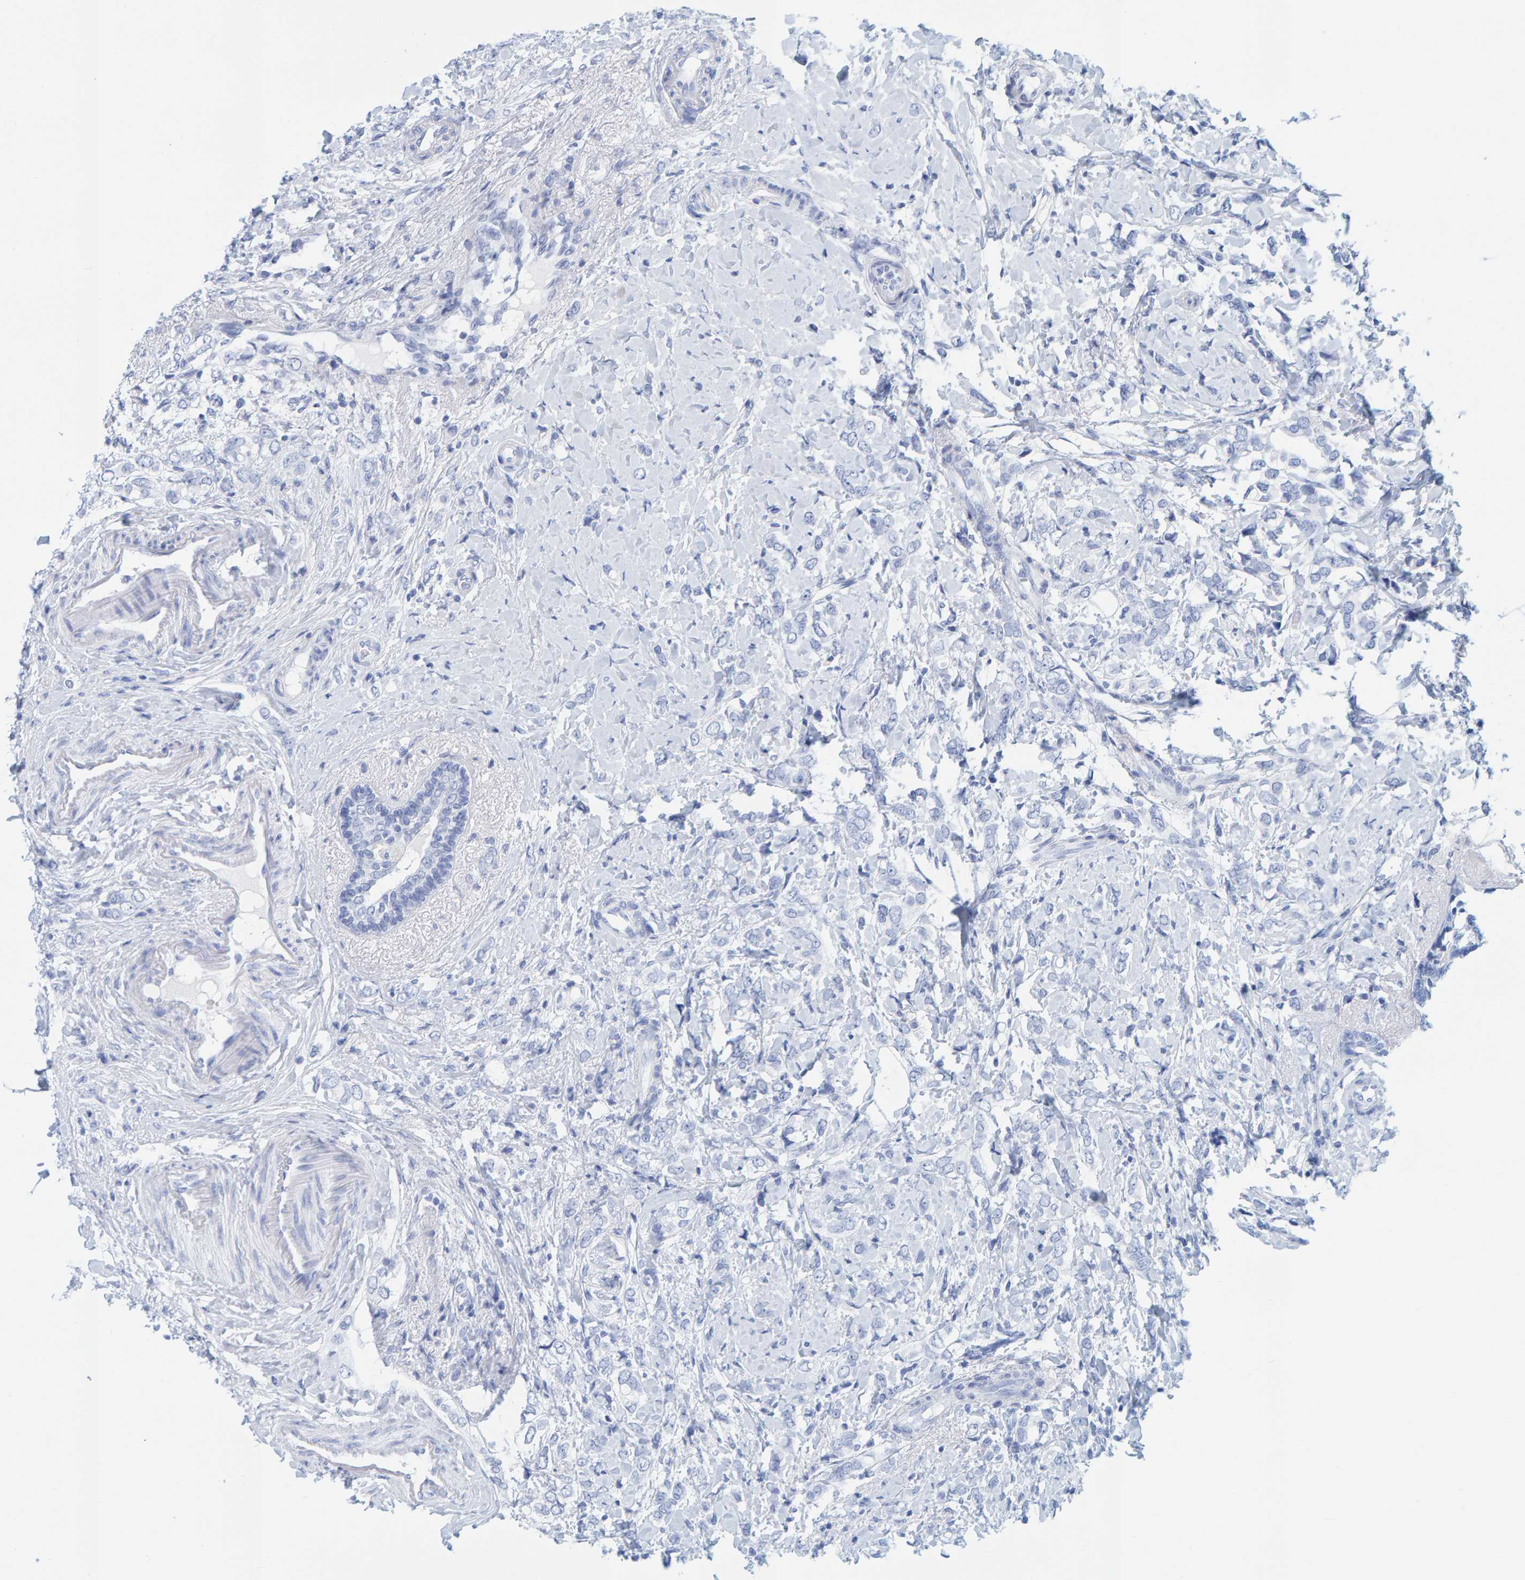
{"staining": {"intensity": "negative", "quantity": "none", "location": "none"}, "tissue": "breast cancer", "cell_type": "Tumor cells", "image_type": "cancer", "snomed": [{"axis": "morphology", "description": "Normal tissue, NOS"}, {"axis": "morphology", "description": "Lobular carcinoma"}, {"axis": "topography", "description": "Breast"}], "caption": "There is no significant expression in tumor cells of lobular carcinoma (breast).", "gene": "SFTPC", "patient": {"sex": "female", "age": 47}}